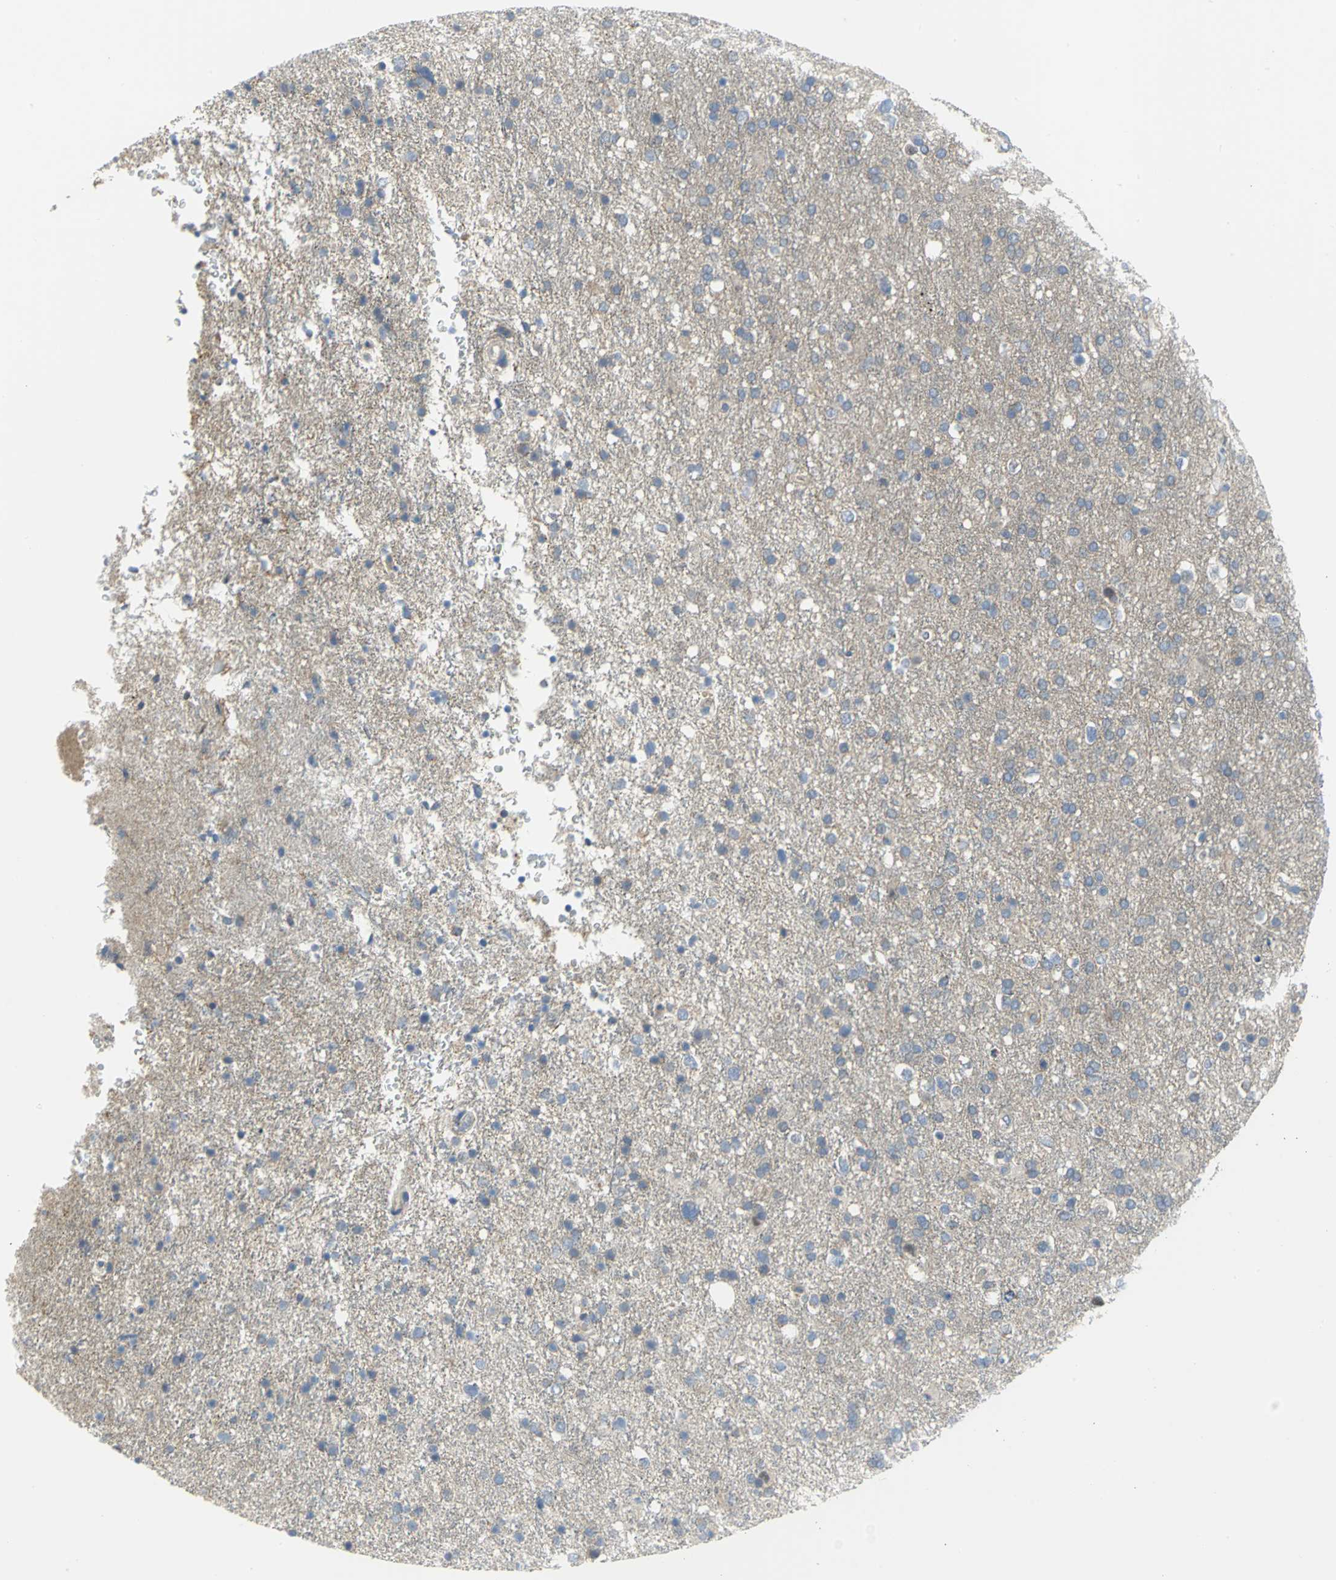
{"staining": {"intensity": "weak", "quantity": "<25%", "location": "nuclear"}, "tissue": "glioma", "cell_type": "Tumor cells", "image_type": "cancer", "snomed": [{"axis": "morphology", "description": "Glioma, malignant, High grade"}, {"axis": "topography", "description": "Brain"}], "caption": "Tumor cells show no significant protein staining in glioma.", "gene": "HTR1F", "patient": {"sex": "male", "age": 33}}